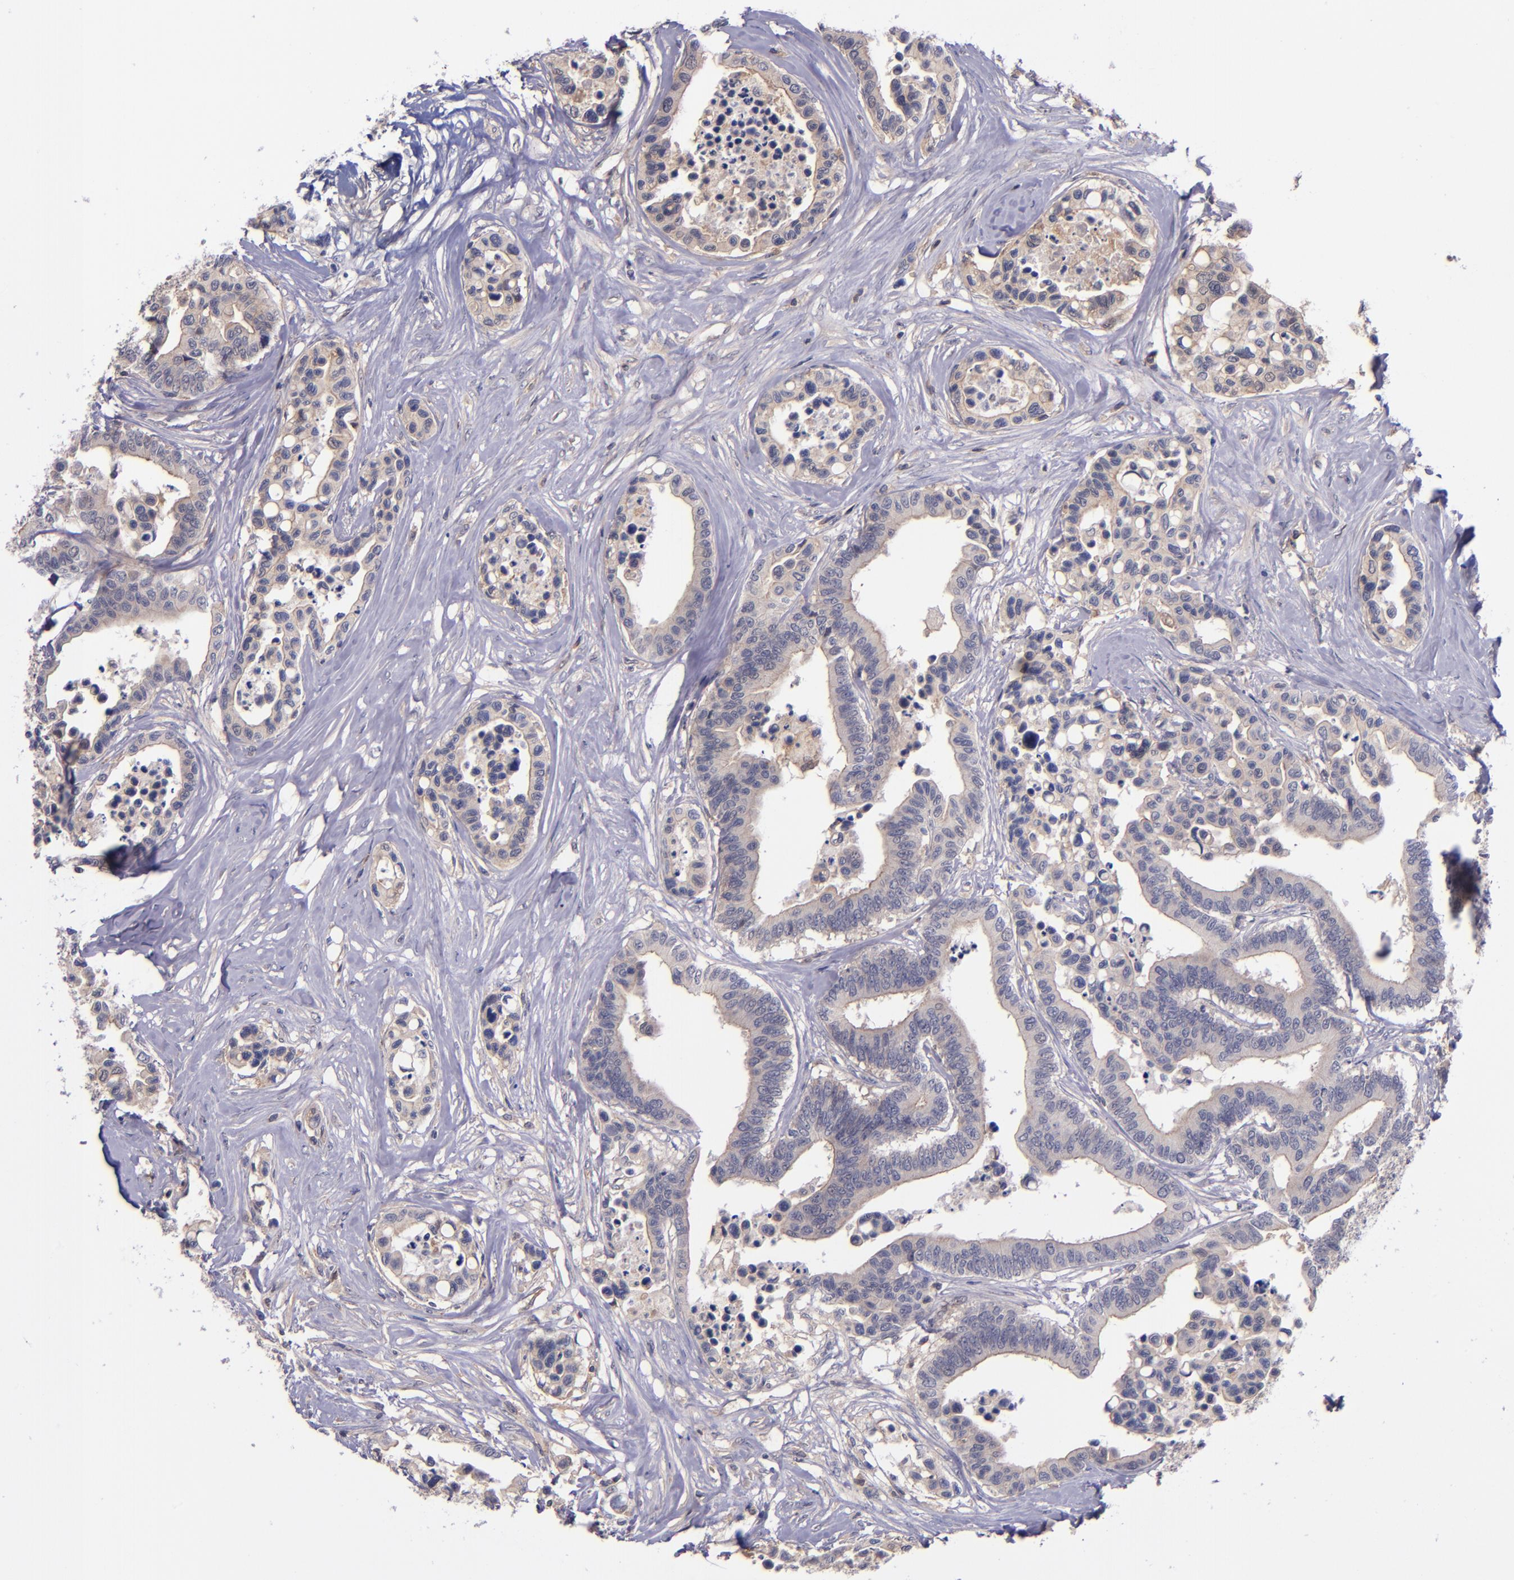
{"staining": {"intensity": "weak", "quantity": ">75%", "location": "cytoplasmic/membranous"}, "tissue": "colorectal cancer", "cell_type": "Tumor cells", "image_type": "cancer", "snomed": [{"axis": "morphology", "description": "Adenocarcinoma, NOS"}, {"axis": "topography", "description": "Colon"}], "caption": "Protein staining demonstrates weak cytoplasmic/membranous staining in about >75% of tumor cells in colorectal adenocarcinoma. The protein of interest is shown in brown color, while the nuclei are stained blue.", "gene": "RBP4", "patient": {"sex": "male", "age": 82}}